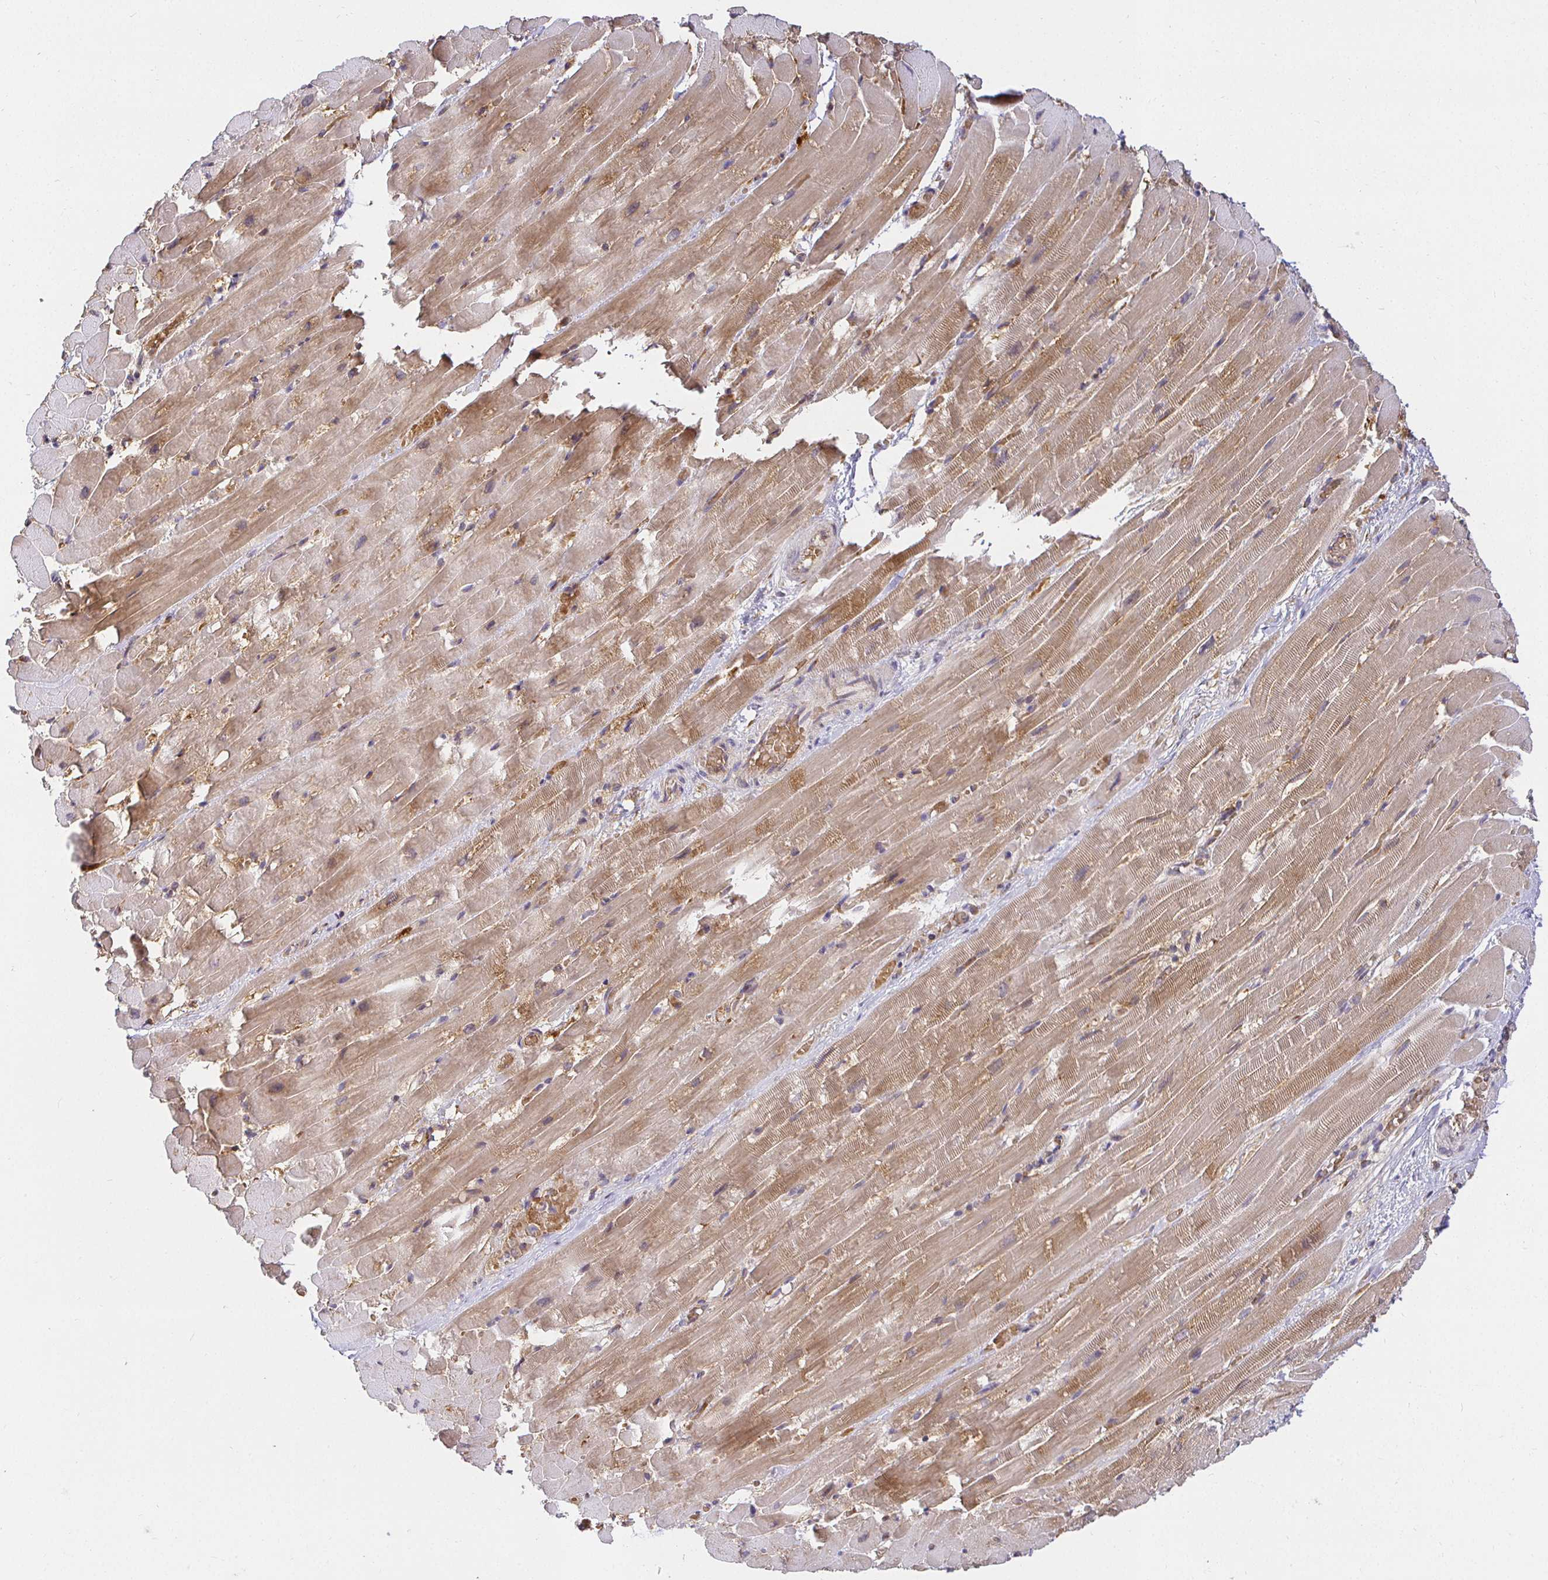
{"staining": {"intensity": "moderate", "quantity": ">75%", "location": "cytoplasmic/membranous"}, "tissue": "heart muscle", "cell_type": "Cardiomyocytes", "image_type": "normal", "snomed": [{"axis": "morphology", "description": "Normal tissue, NOS"}, {"axis": "topography", "description": "Heart"}], "caption": "Approximately >75% of cardiomyocytes in benign human heart muscle reveal moderate cytoplasmic/membranous protein positivity as visualized by brown immunohistochemical staining.", "gene": "IRAK1", "patient": {"sex": "male", "age": 37}}